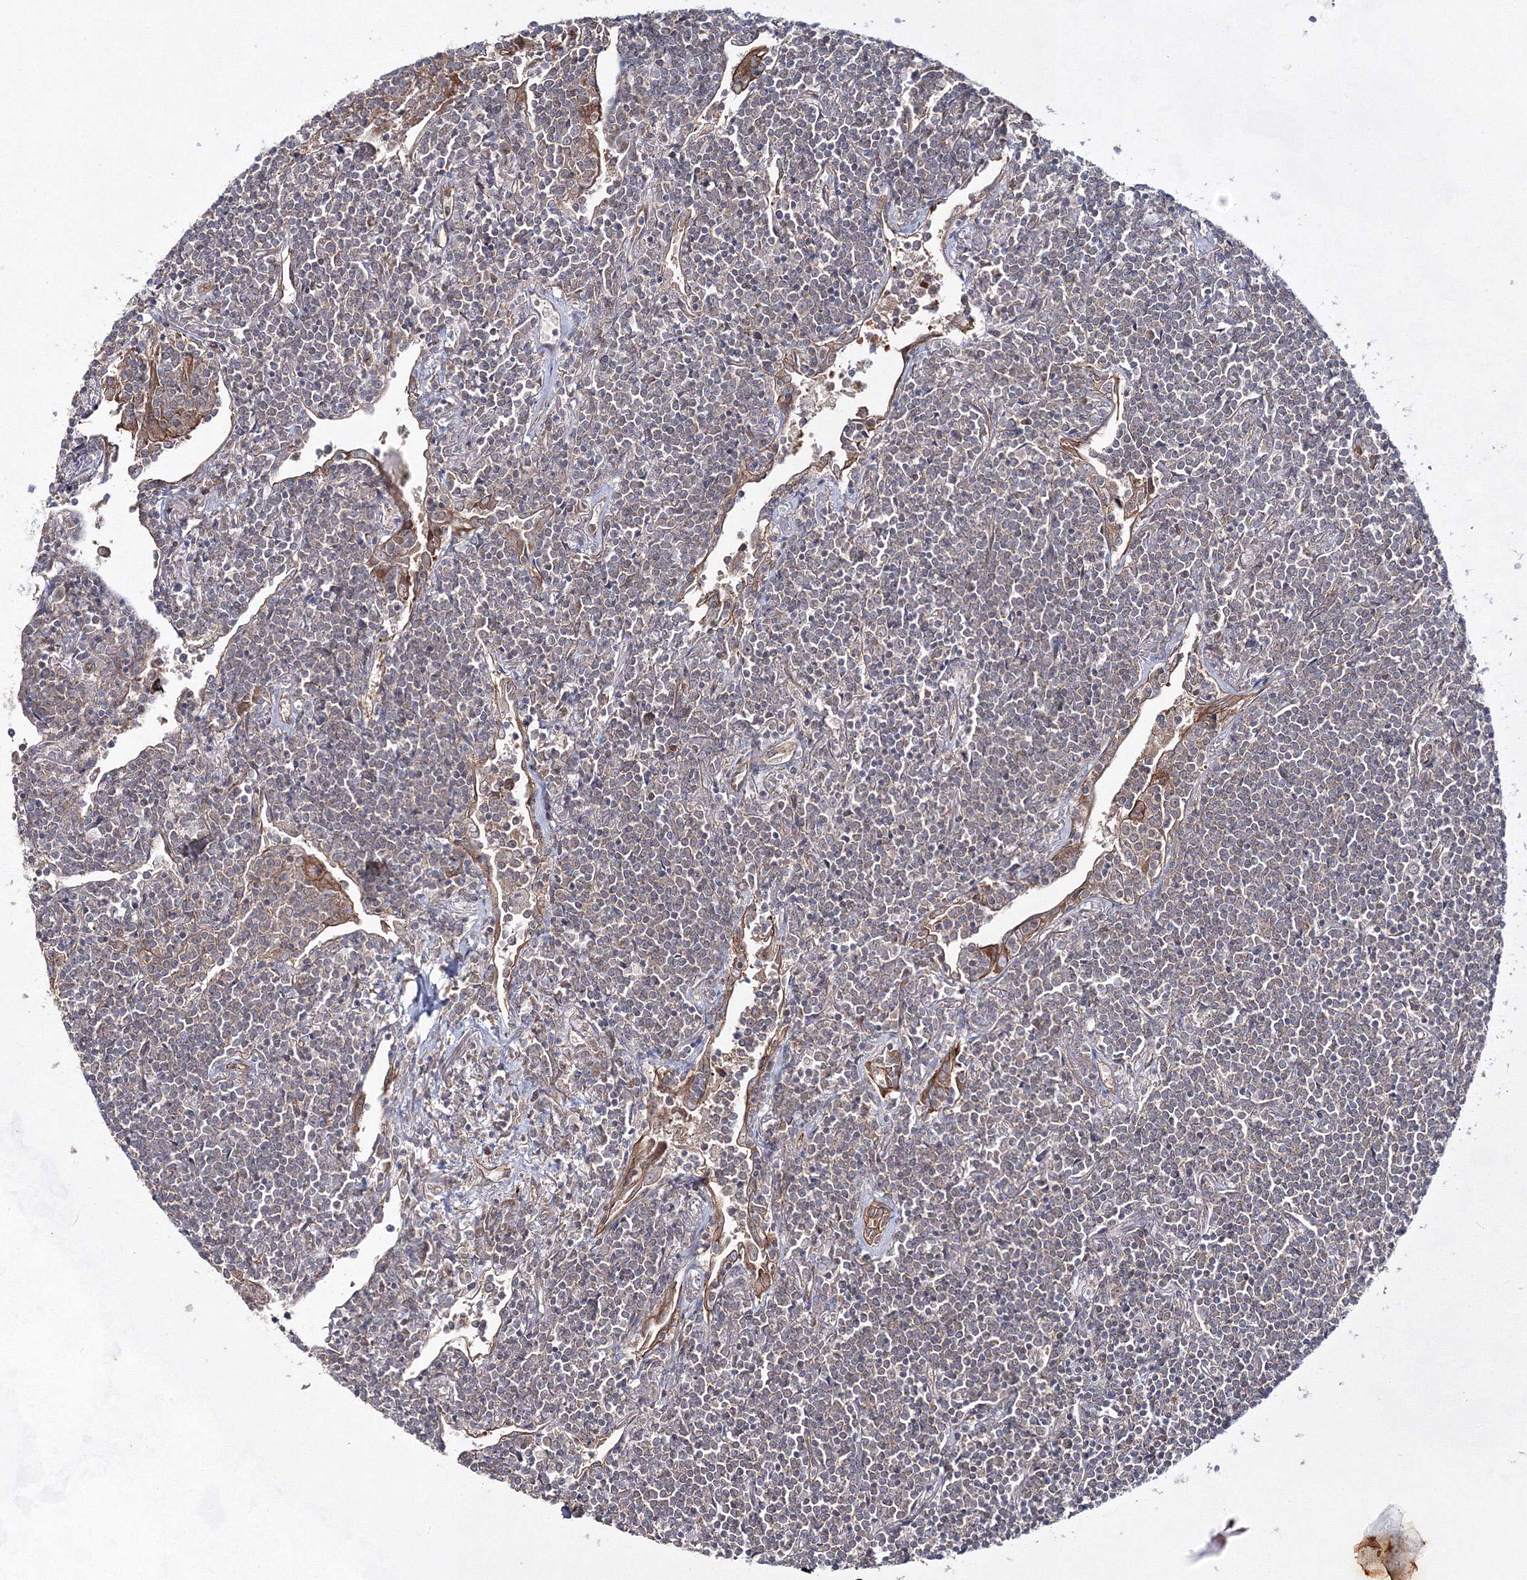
{"staining": {"intensity": "negative", "quantity": "none", "location": "none"}, "tissue": "lymphoma", "cell_type": "Tumor cells", "image_type": "cancer", "snomed": [{"axis": "morphology", "description": "Malignant lymphoma, non-Hodgkin's type, Low grade"}, {"axis": "topography", "description": "Lung"}], "caption": "IHC micrograph of neoplastic tissue: lymphoma stained with DAB (3,3'-diaminobenzidine) reveals no significant protein staining in tumor cells.", "gene": "EXOC6", "patient": {"sex": "female", "age": 71}}